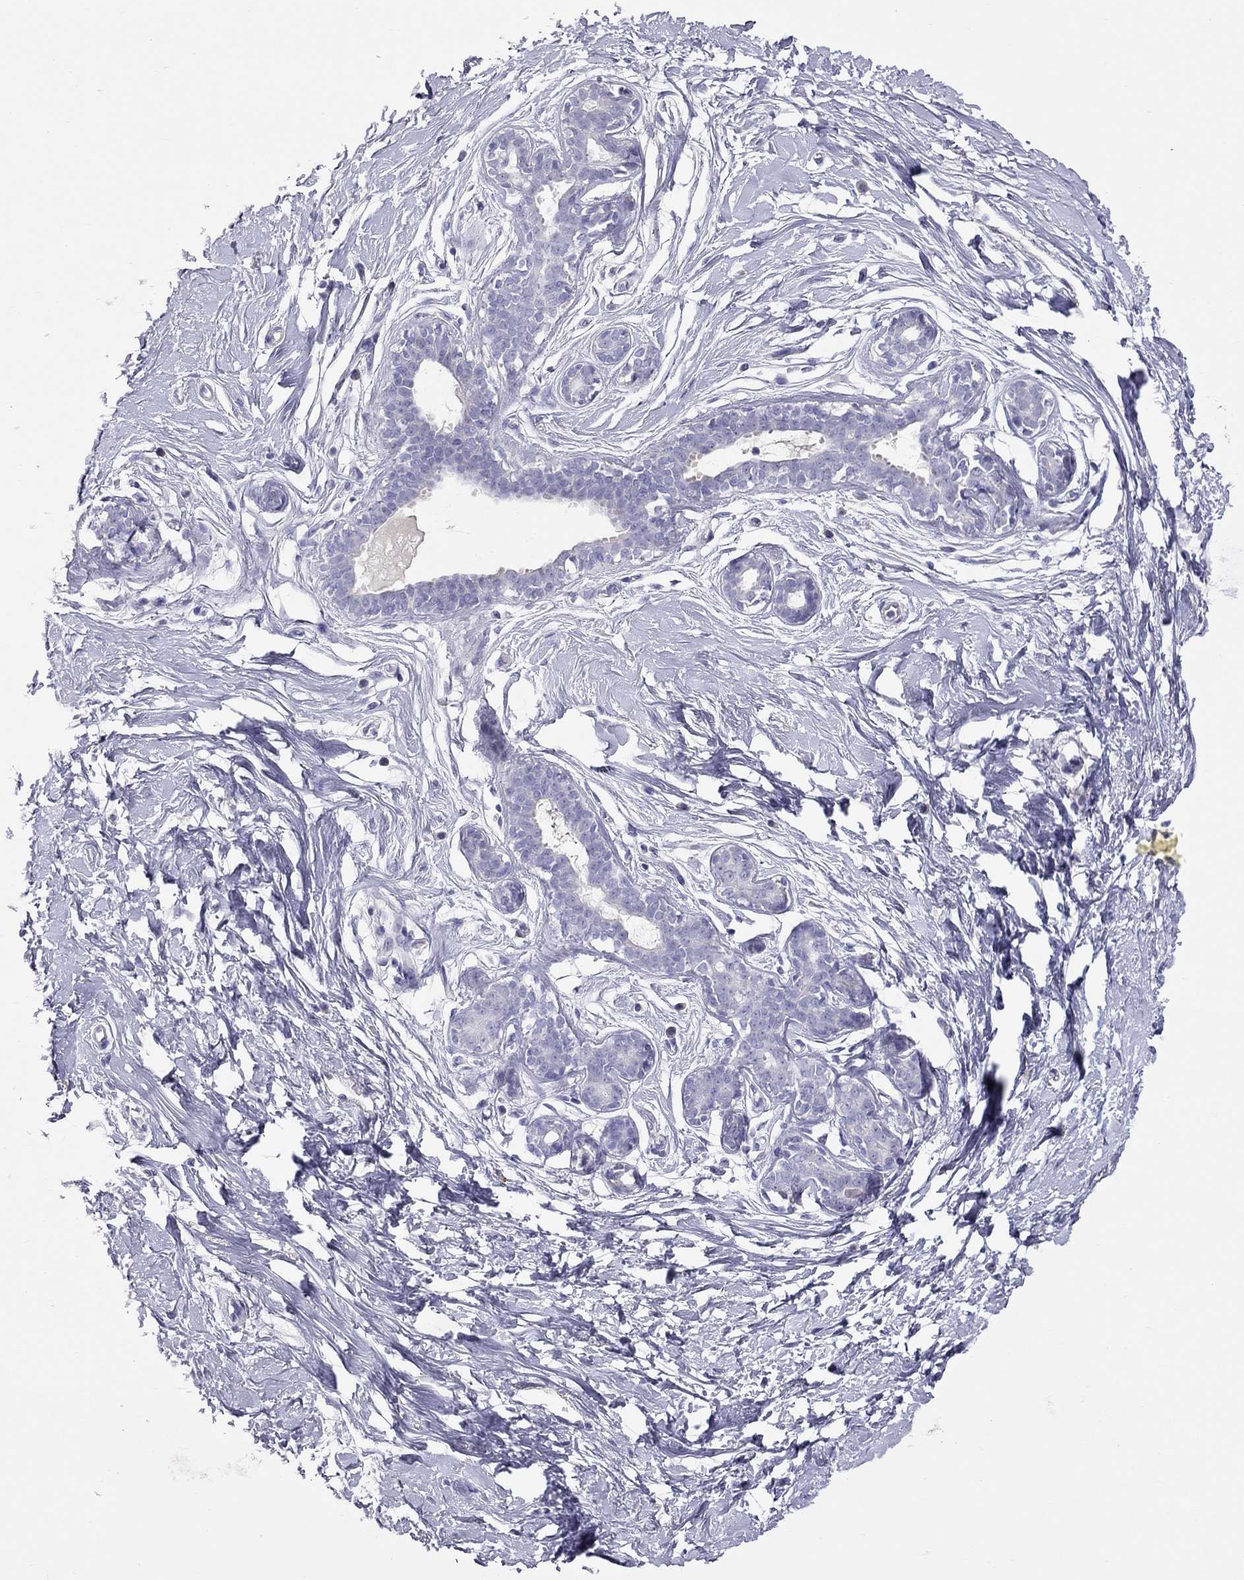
{"staining": {"intensity": "negative", "quantity": "none", "location": "none"}, "tissue": "breast", "cell_type": "Adipocytes", "image_type": "normal", "snomed": [{"axis": "morphology", "description": "Normal tissue, NOS"}, {"axis": "topography", "description": "Breast"}], "caption": "DAB (3,3'-diaminobenzidine) immunohistochemical staining of benign breast exhibits no significant positivity in adipocytes. Brightfield microscopy of IHC stained with DAB (brown) and hematoxylin (blue), captured at high magnification.", "gene": "IL17REL", "patient": {"sex": "female", "age": 37}}